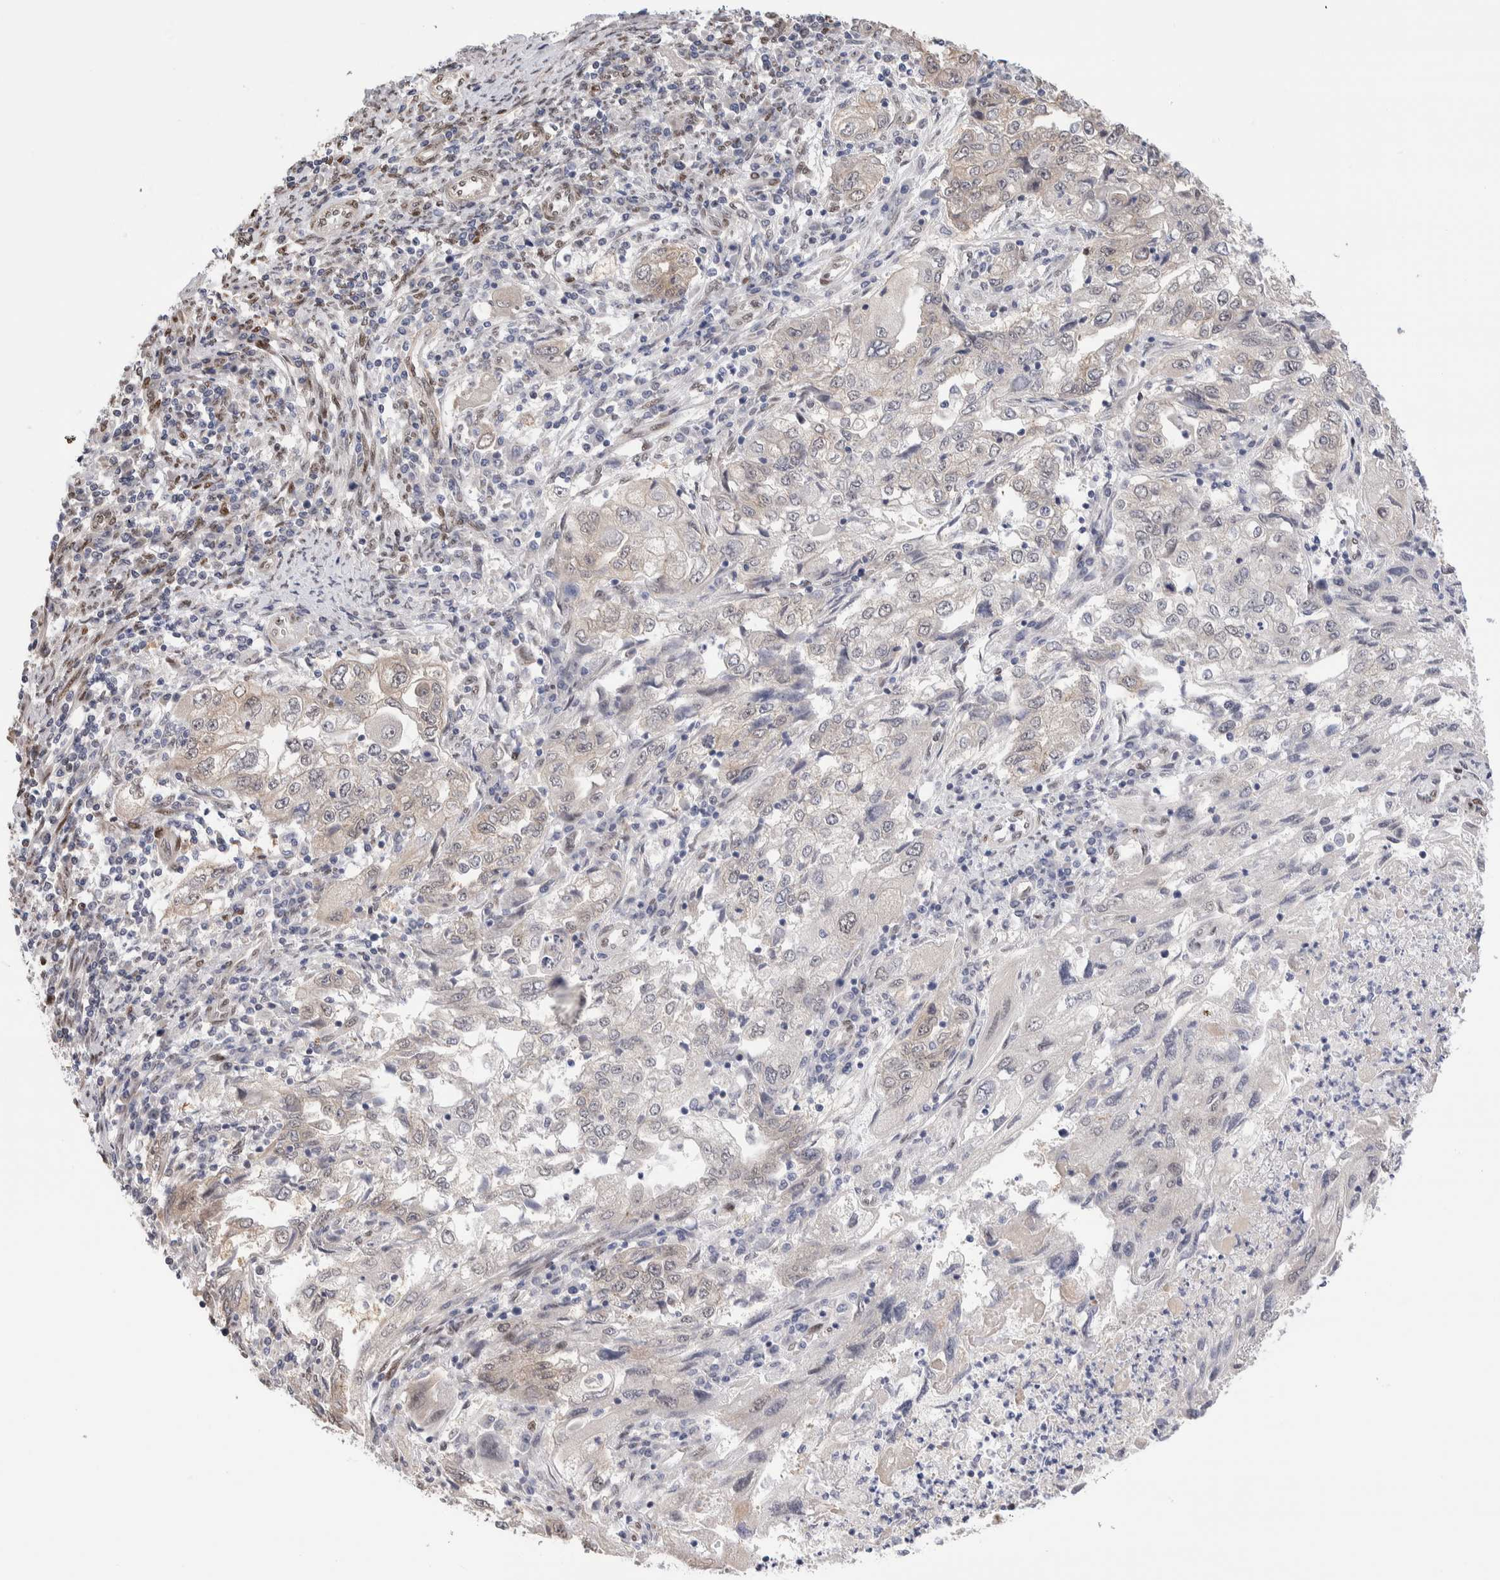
{"staining": {"intensity": "negative", "quantity": "none", "location": "none"}, "tissue": "endometrial cancer", "cell_type": "Tumor cells", "image_type": "cancer", "snomed": [{"axis": "morphology", "description": "Adenocarcinoma, NOS"}, {"axis": "topography", "description": "Endometrium"}], "caption": "There is no significant positivity in tumor cells of adenocarcinoma (endometrial).", "gene": "NSMAF", "patient": {"sex": "female", "age": 49}}